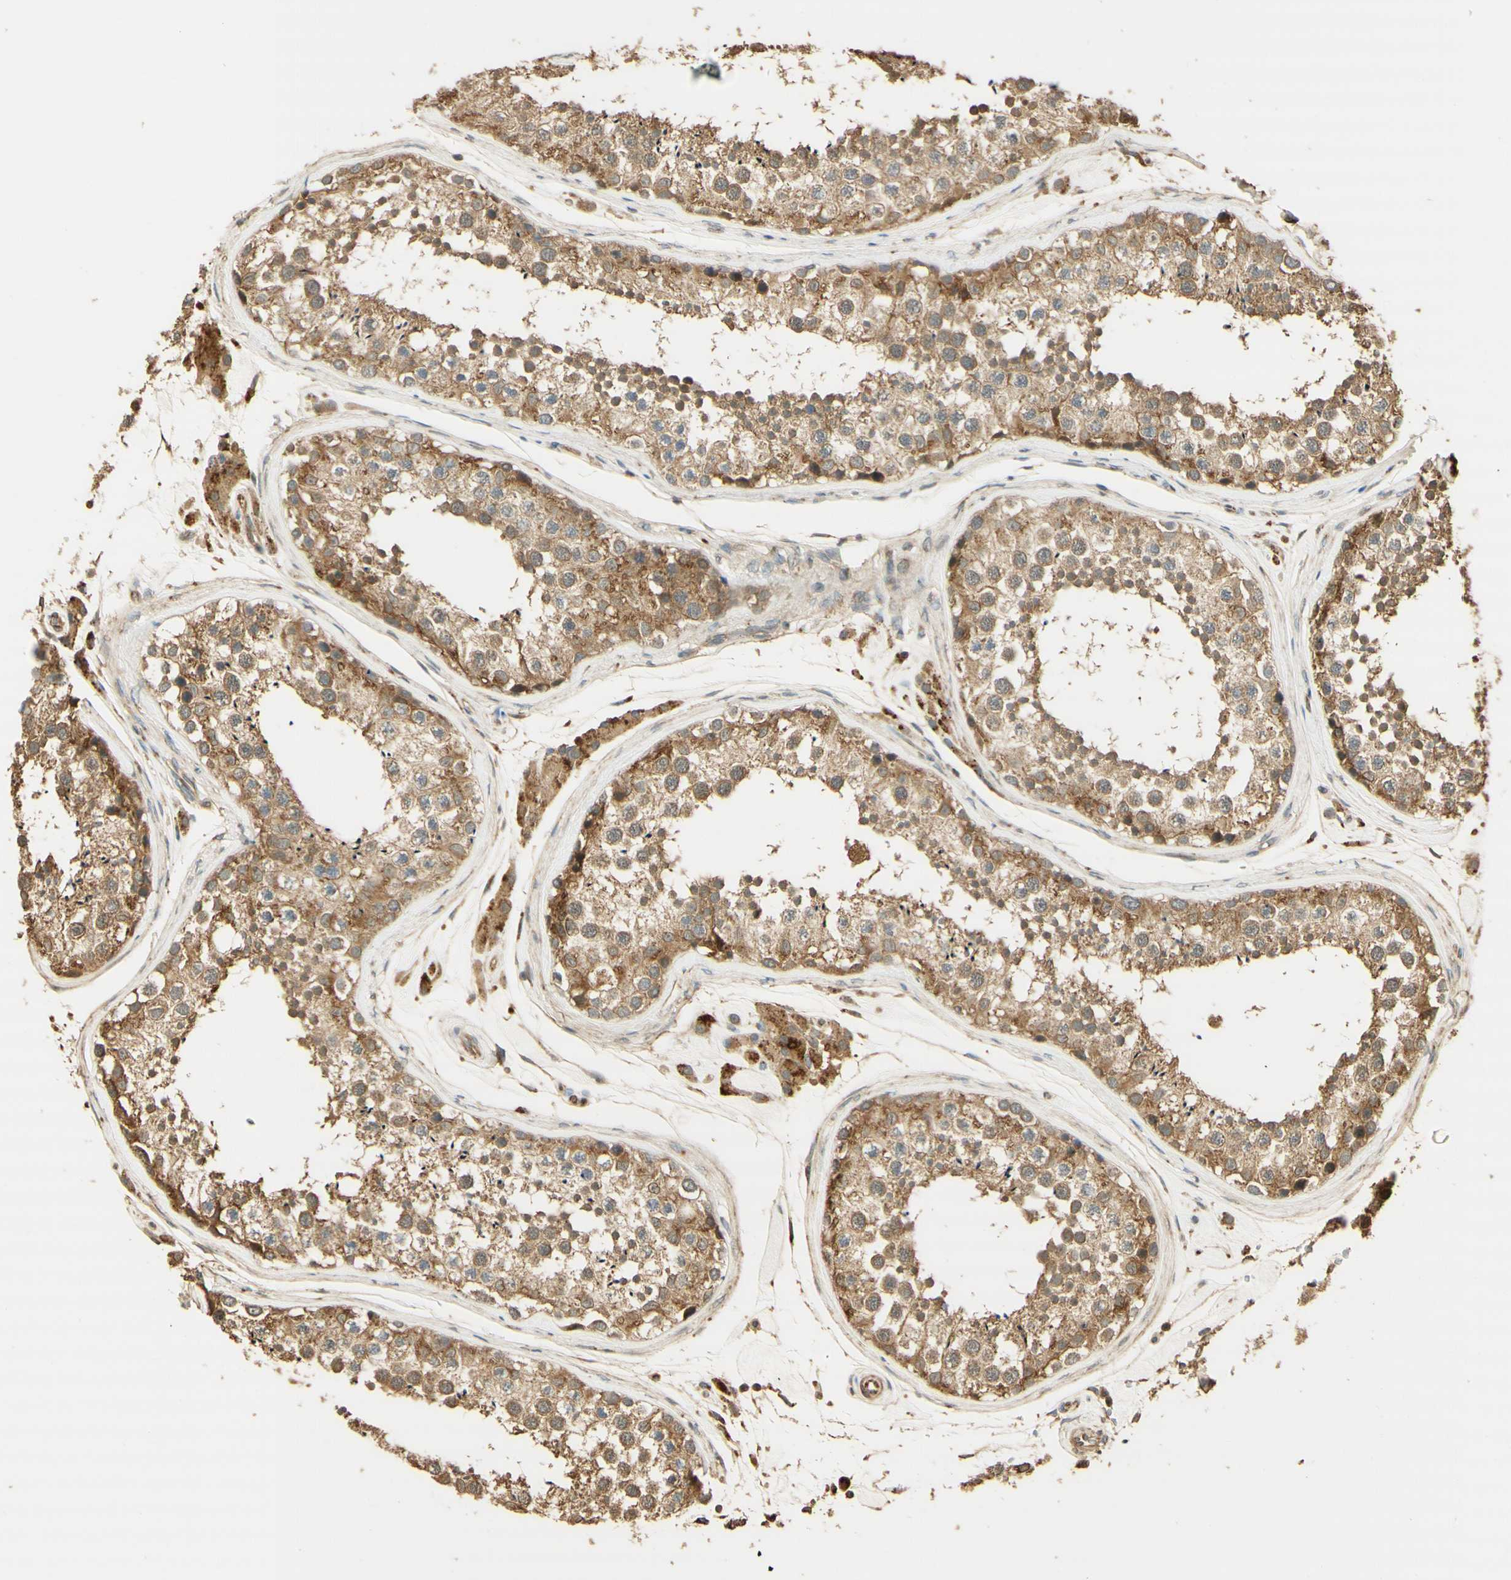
{"staining": {"intensity": "moderate", "quantity": ">75%", "location": "cytoplasmic/membranous"}, "tissue": "testis", "cell_type": "Cells in seminiferous ducts", "image_type": "normal", "snomed": [{"axis": "morphology", "description": "Normal tissue, NOS"}, {"axis": "topography", "description": "Testis"}], "caption": "The photomicrograph displays a brown stain indicating the presence of a protein in the cytoplasmic/membranous of cells in seminiferous ducts in testis.", "gene": "AGER", "patient": {"sex": "male", "age": 46}}